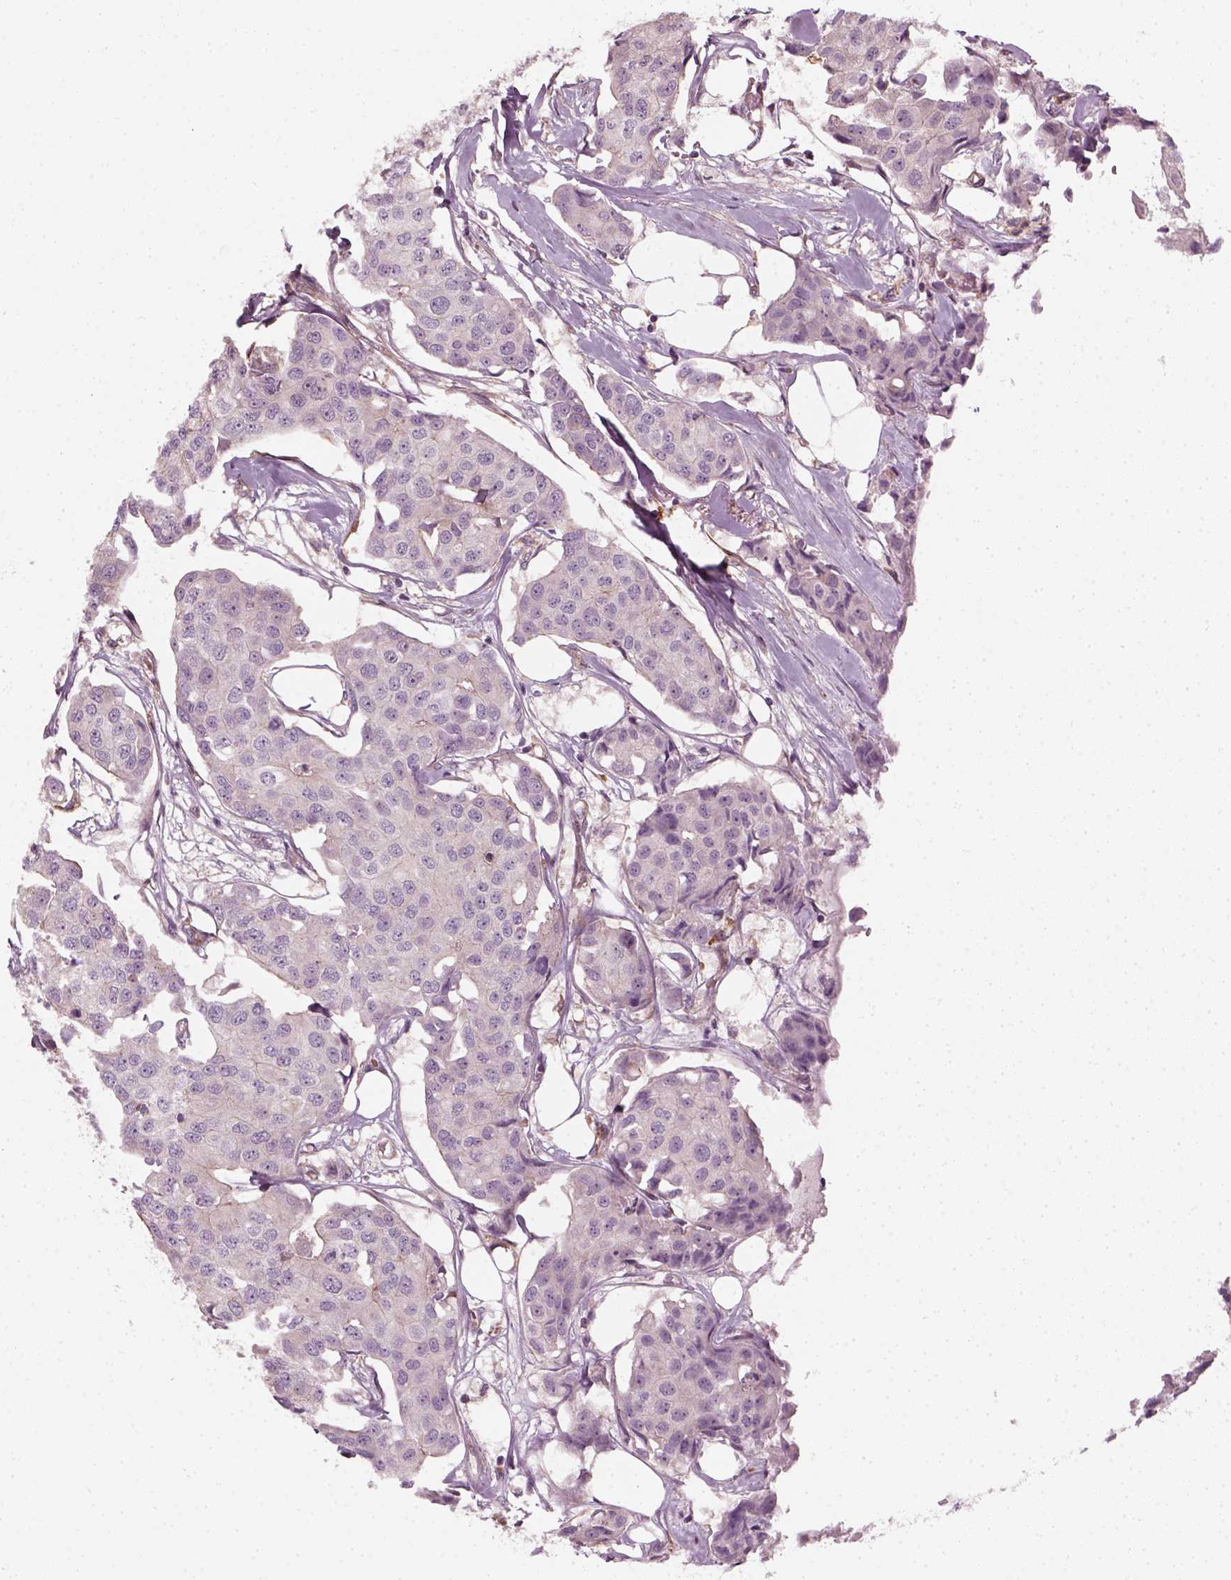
{"staining": {"intensity": "negative", "quantity": "none", "location": "none"}, "tissue": "breast cancer", "cell_type": "Tumor cells", "image_type": "cancer", "snomed": [{"axis": "morphology", "description": "Duct carcinoma"}, {"axis": "topography", "description": "Breast"}, {"axis": "topography", "description": "Lymph node"}], "caption": "A high-resolution micrograph shows IHC staining of infiltrating ductal carcinoma (breast), which reveals no significant expression in tumor cells.", "gene": "DNASE1L1", "patient": {"sex": "female", "age": 80}}